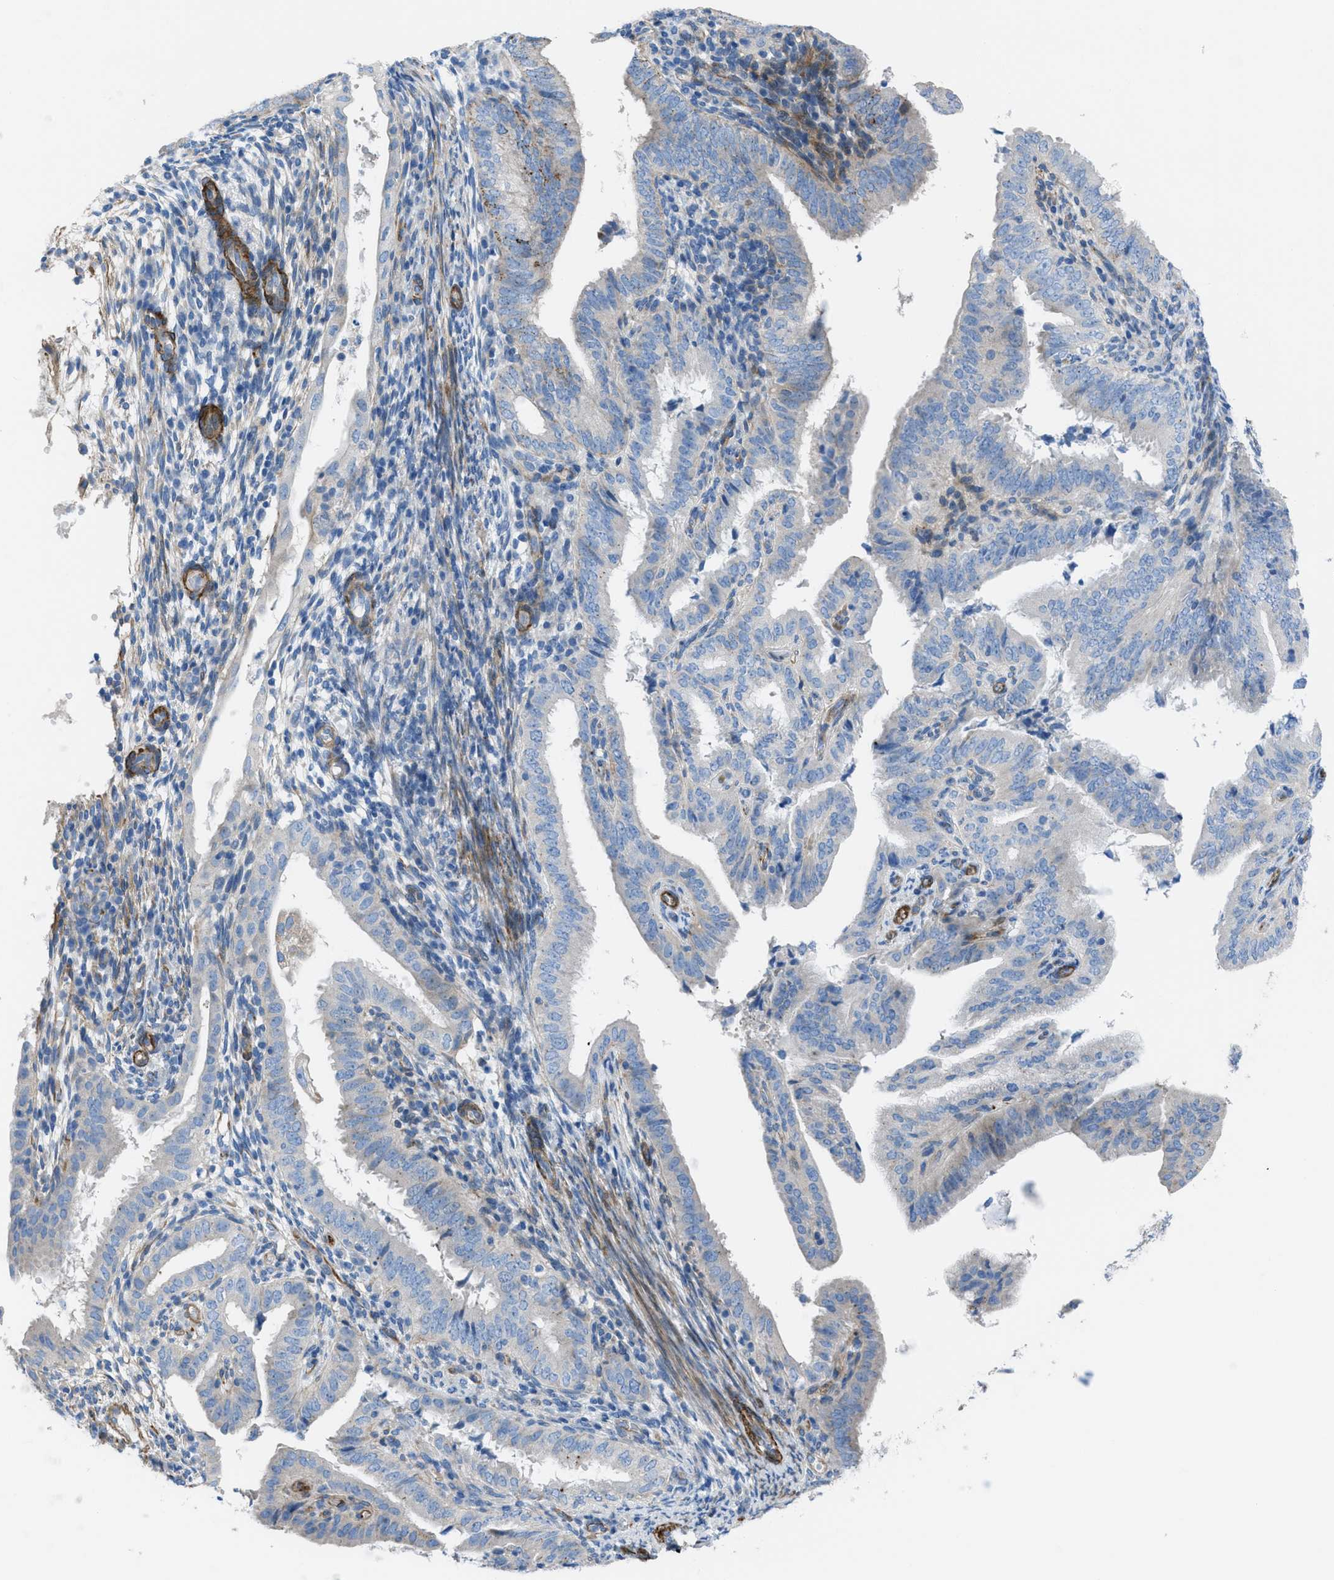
{"staining": {"intensity": "negative", "quantity": "none", "location": "none"}, "tissue": "endometrial cancer", "cell_type": "Tumor cells", "image_type": "cancer", "snomed": [{"axis": "morphology", "description": "Adenocarcinoma, NOS"}, {"axis": "topography", "description": "Endometrium"}], "caption": "The IHC histopathology image has no significant positivity in tumor cells of adenocarcinoma (endometrial) tissue. (DAB (3,3'-diaminobenzidine) IHC with hematoxylin counter stain).", "gene": "KCNH7", "patient": {"sex": "female", "age": 58}}